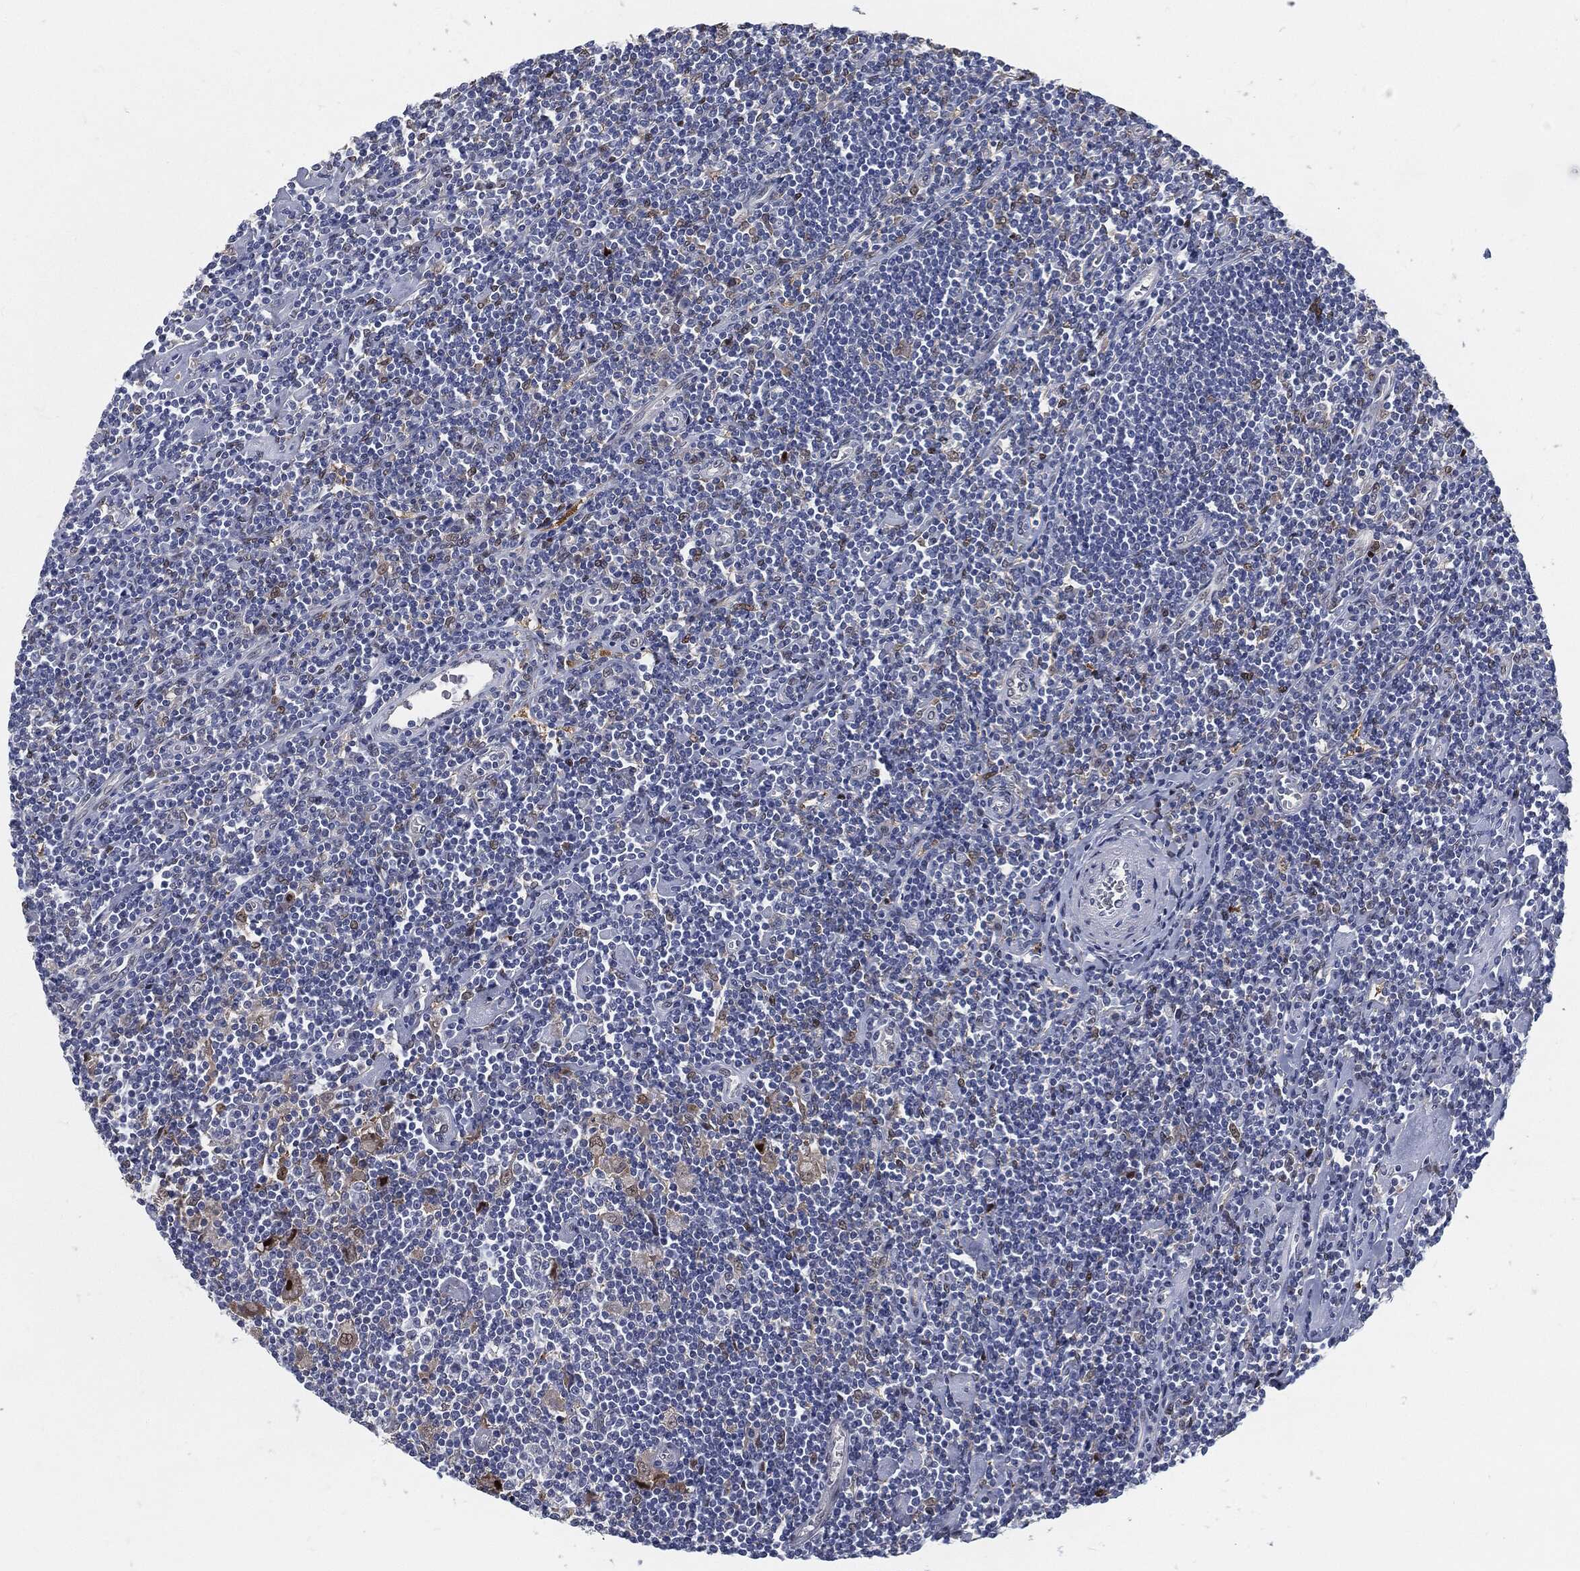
{"staining": {"intensity": "weak", "quantity": "25%-75%", "location": "cytoplasmic/membranous"}, "tissue": "lymphoma", "cell_type": "Tumor cells", "image_type": "cancer", "snomed": [{"axis": "morphology", "description": "Hodgkin's disease, NOS"}, {"axis": "topography", "description": "Lymph node"}], "caption": "Hodgkin's disease stained with DAB immunohistochemistry (IHC) displays low levels of weak cytoplasmic/membranous staining in approximately 25%-75% of tumor cells. (Brightfield microscopy of DAB IHC at high magnification).", "gene": "PROM1", "patient": {"sex": "male", "age": 40}}